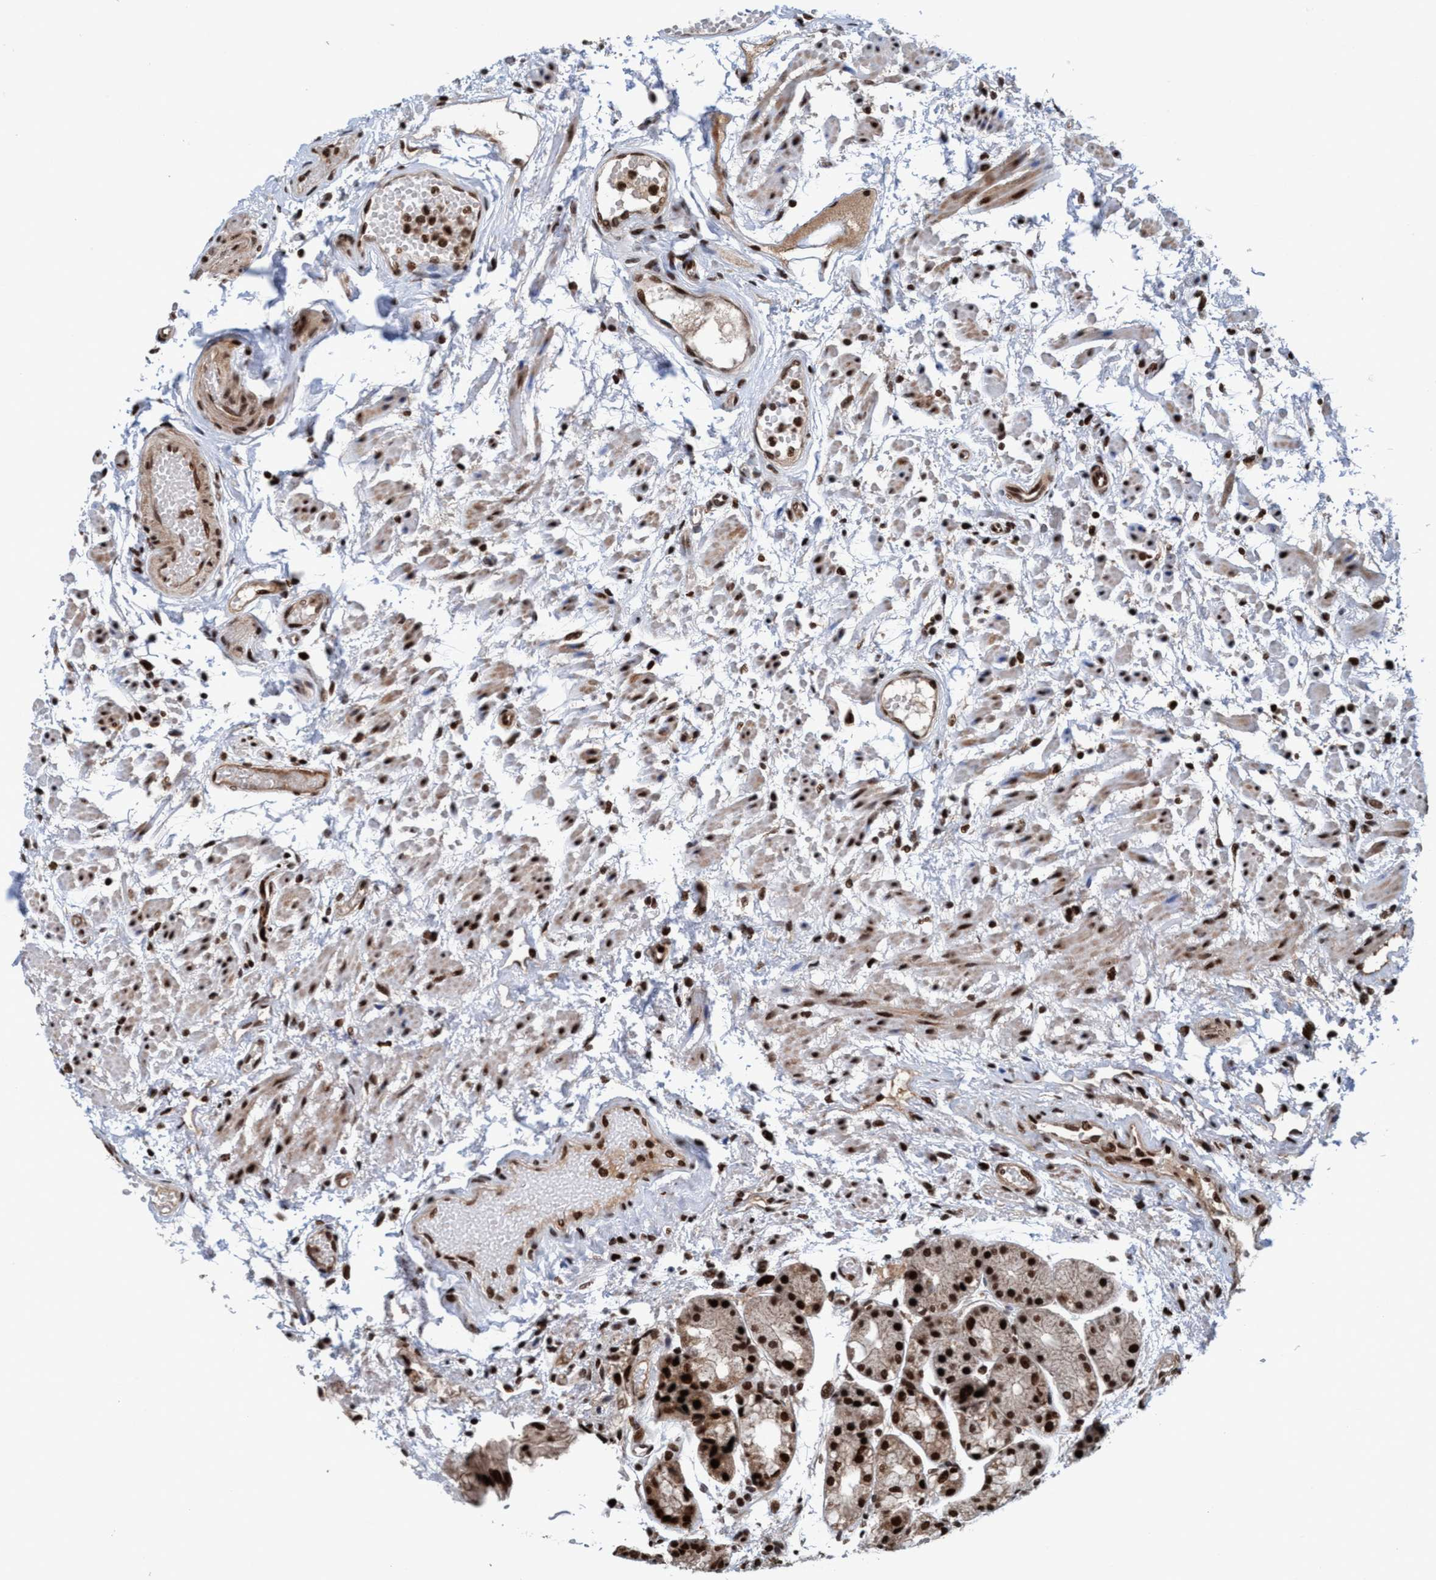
{"staining": {"intensity": "strong", "quantity": ">75%", "location": "cytoplasmic/membranous,nuclear"}, "tissue": "stomach", "cell_type": "Glandular cells", "image_type": "normal", "snomed": [{"axis": "morphology", "description": "Normal tissue, NOS"}, {"axis": "topography", "description": "Stomach, upper"}], "caption": "DAB immunohistochemical staining of normal human stomach exhibits strong cytoplasmic/membranous,nuclear protein expression in approximately >75% of glandular cells.", "gene": "TOPBP1", "patient": {"sex": "male", "age": 72}}